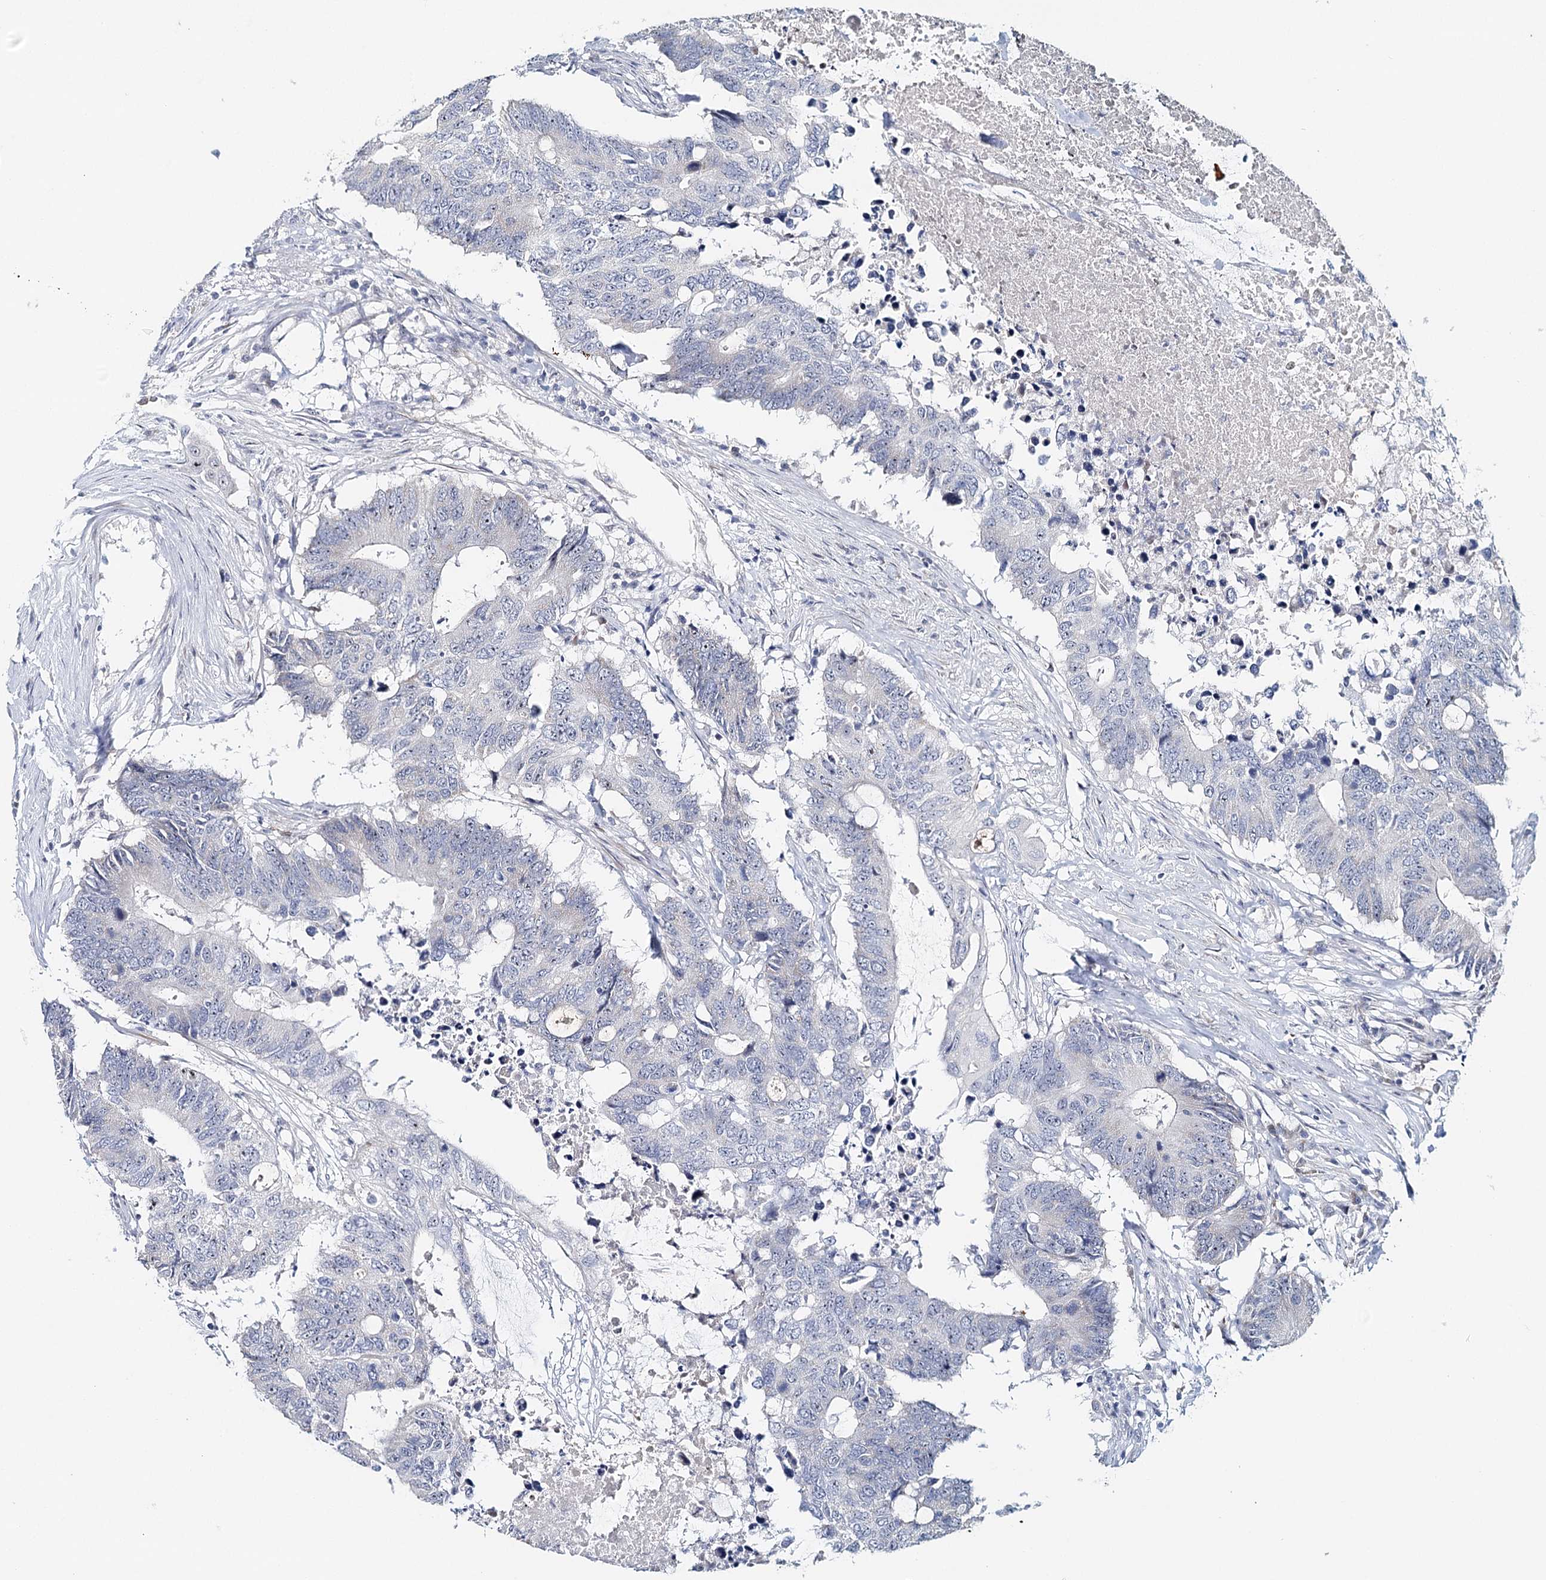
{"staining": {"intensity": "negative", "quantity": "none", "location": "none"}, "tissue": "colorectal cancer", "cell_type": "Tumor cells", "image_type": "cancer", "snomed": [{"axis": "morphology", "description": "Adenocarcinoma, NOS"}, {"axis": "topography", "description": "Colon"}], "caption": "The micrograph shows no significant expression in tumor cells of colorectal cancer (adenocarcinoma).", "gene": "RBM43", "patient": {"sex": "male", "age": 71}}